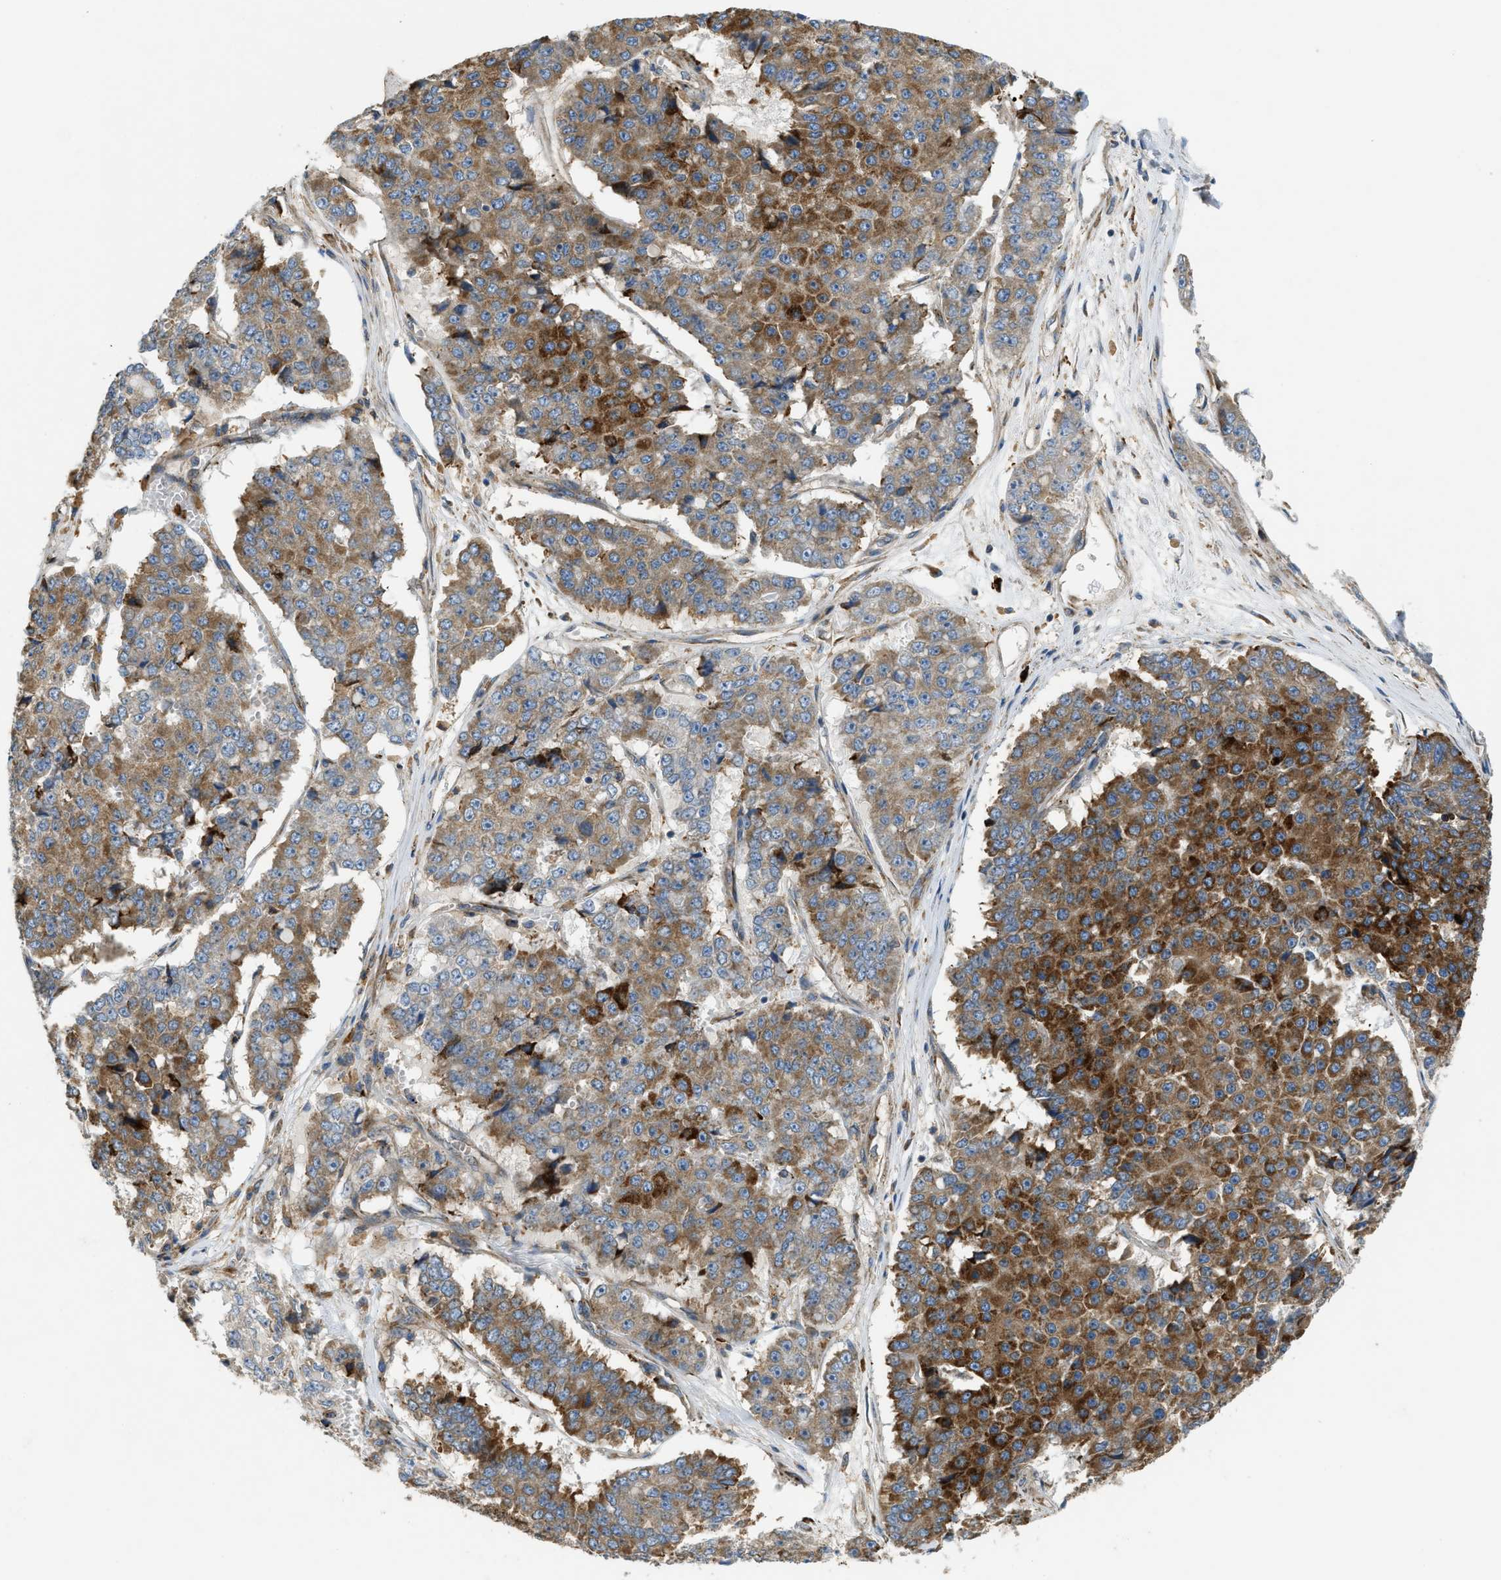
{"staining": {"intensity": "strong", "quantity": ">75%", "location": "cytoplasmic/membranous"}, "tissue": "pancreatic cancer", "cell_type": "Tumor cells", "image_type": "cancer", "snomed": [{"axis": "morphology", "description": "Adenocarcinoma, NOS"}, {"axis": "topography", "description": "Pancreas"}], "caption": "Immunohistochemistry (IHC) of human pancreatic adenocarcinoma demonstrates high levels of strong cytoplasmic/membranous expression in approximately >75% of tumor cells. (Stains: DAB in brown, nuclei in blue, Microscopy: brightfield microscopy at high magnification).", "gene": "TMEM68", "patient": {"sex": "male", "age": 50}}